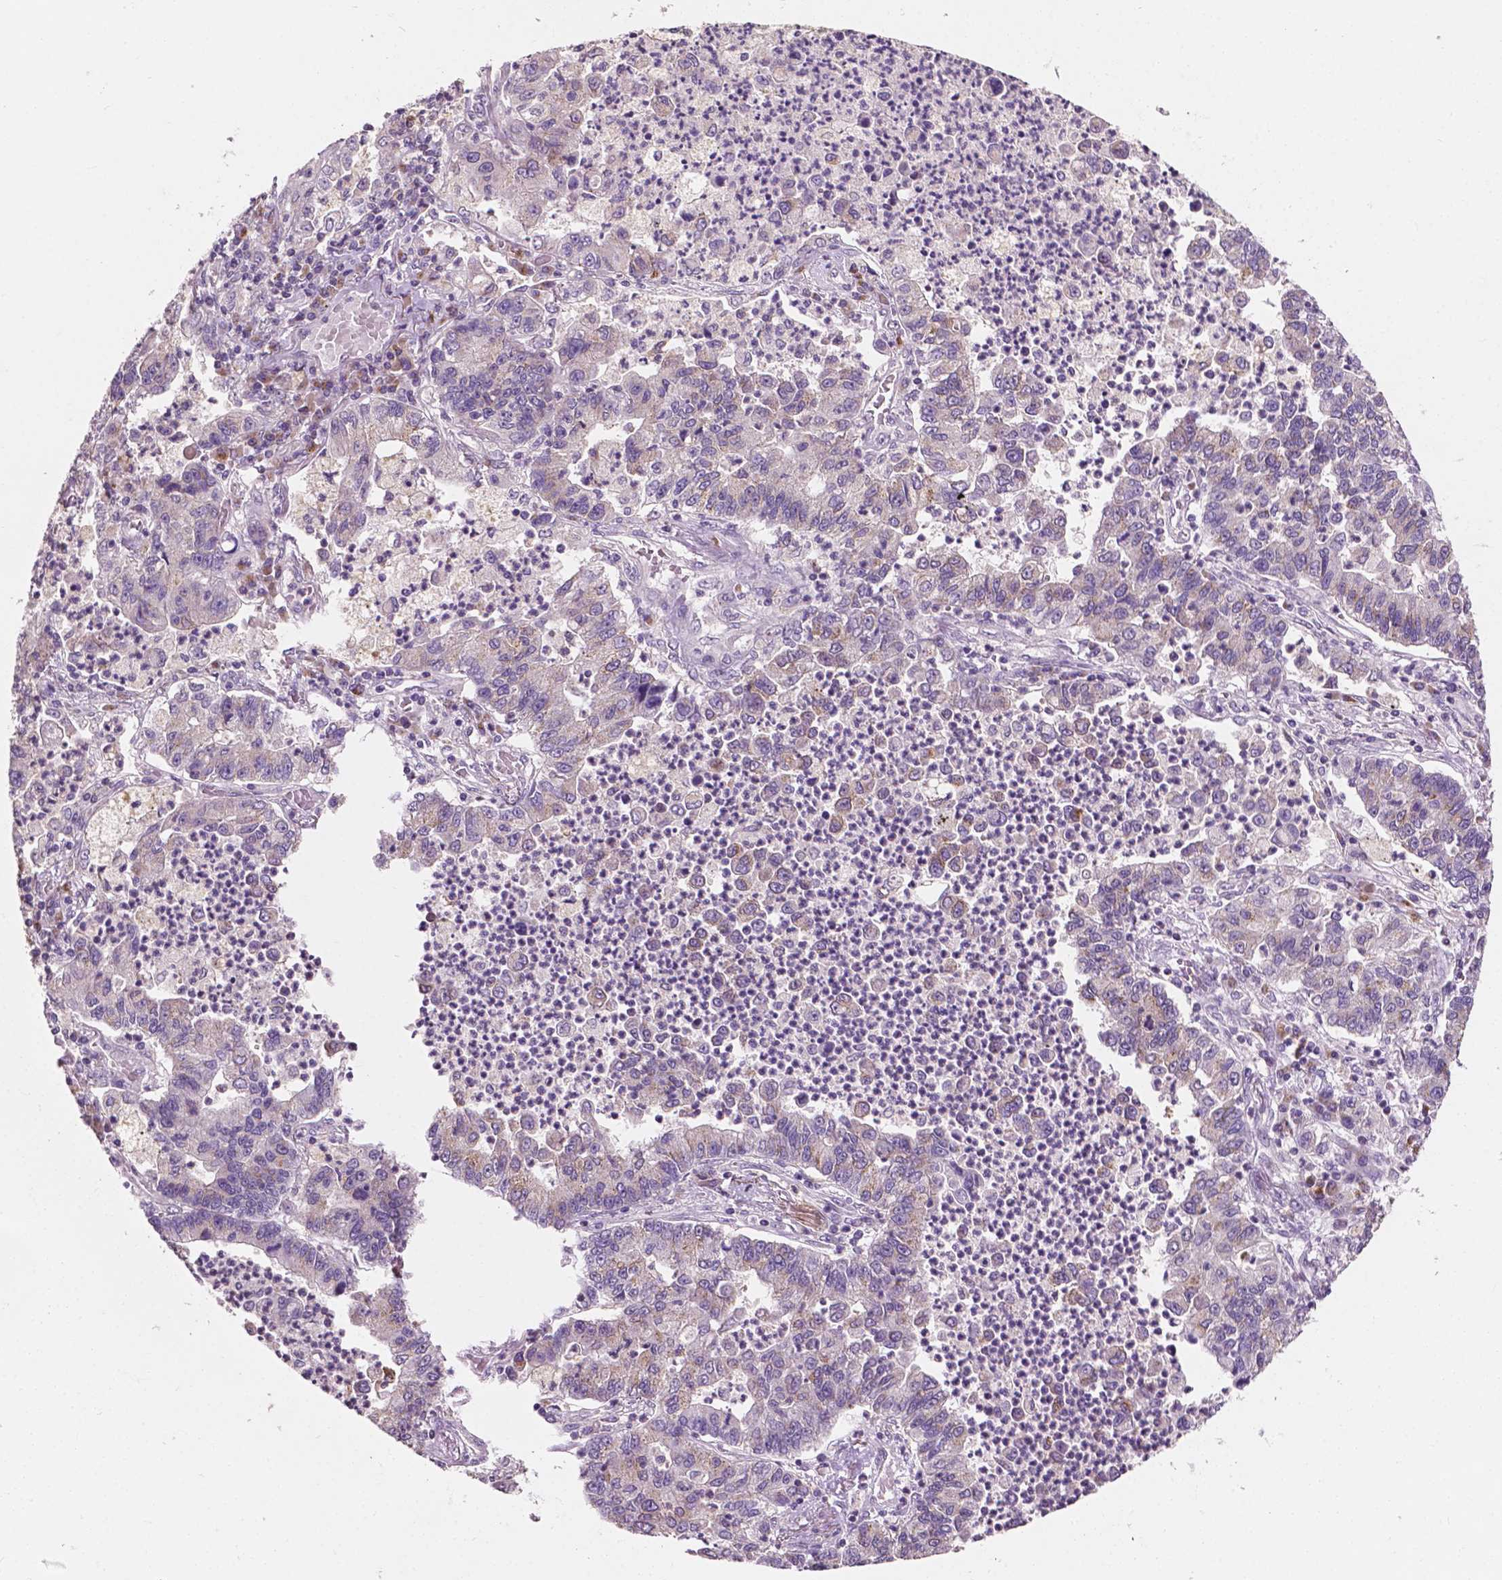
{"staining": {"intensity": "weak", "quantity": "<25%", "location": "cytoplasmic/membranous"}, "tissue": "lung cancer", "cell_type": "Tumor cells", "image_type": "cancer", "snomed": [{"axis": "morphology", "description": "Adenocarcinoma, NOS"}, {"axis": "topography", "description": "Lung"}], "caption": "Tumor cells are negative for brown protein staining in lung adenocarcinoma. (DAB (3,3'-diaminobenzidine) IHC with hematoxylin counter stain).", "gene": "EBAG9", "patient": {"sex": "female", "age": 57}}